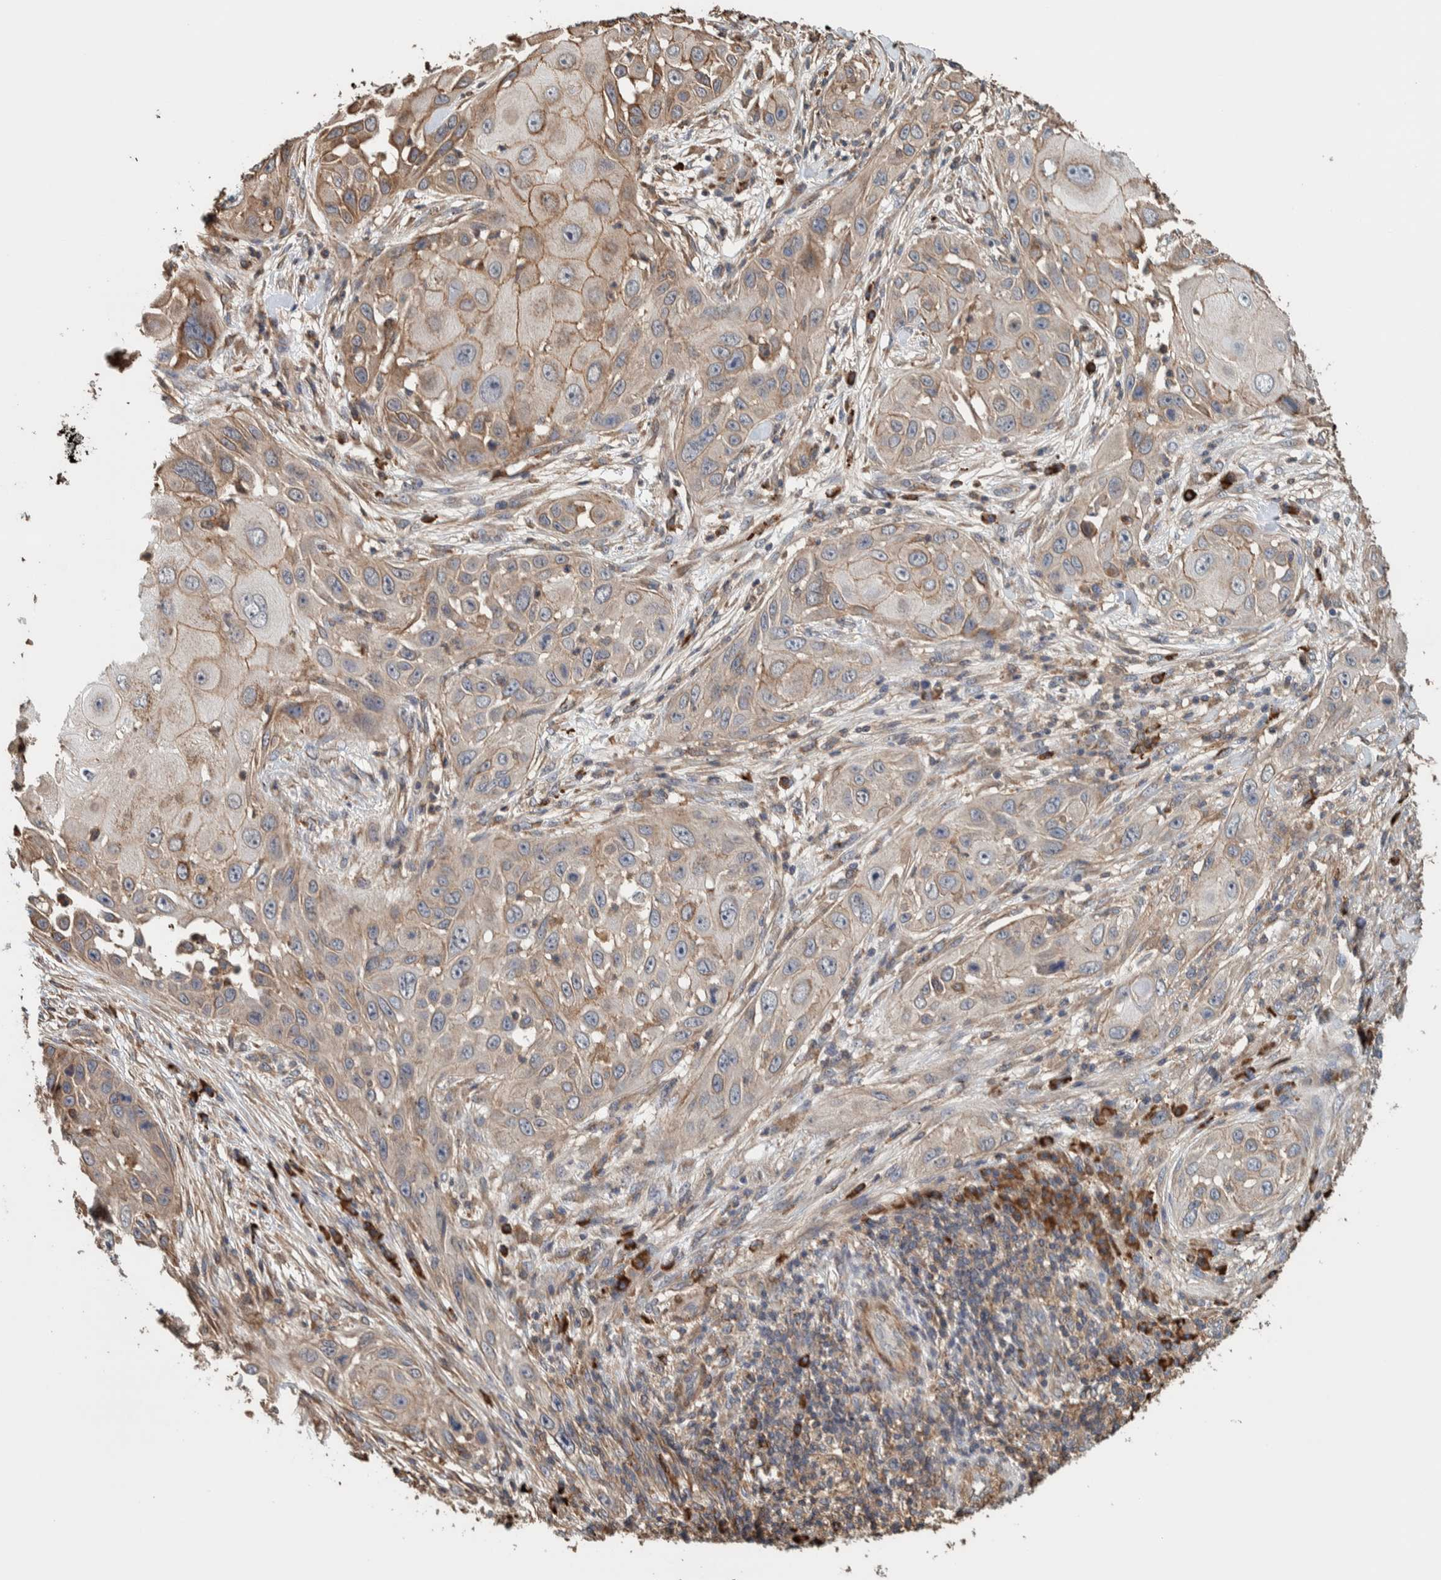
{"staining": {"intensity": "weak", "quantity": ">75%", "location": "cytoplasmic/membranous"}, "tissue": "skin cancer", "cell_type": "Tumor cells", "image_type": "cancer", "snomed": [{"axis": "morphology", "description": "Squamous cell carcinoma, NOS"}, {"axis": "topography", "description": "Skin"}], "caption": "A low amount of weak cytoplasmic/membranous expression is identified in about >75% of tumor cells in squamous cell carcinoma (skin) tissue.", "gene": "PLA2G3", "patient": {"sex": "female", "age": 44}}